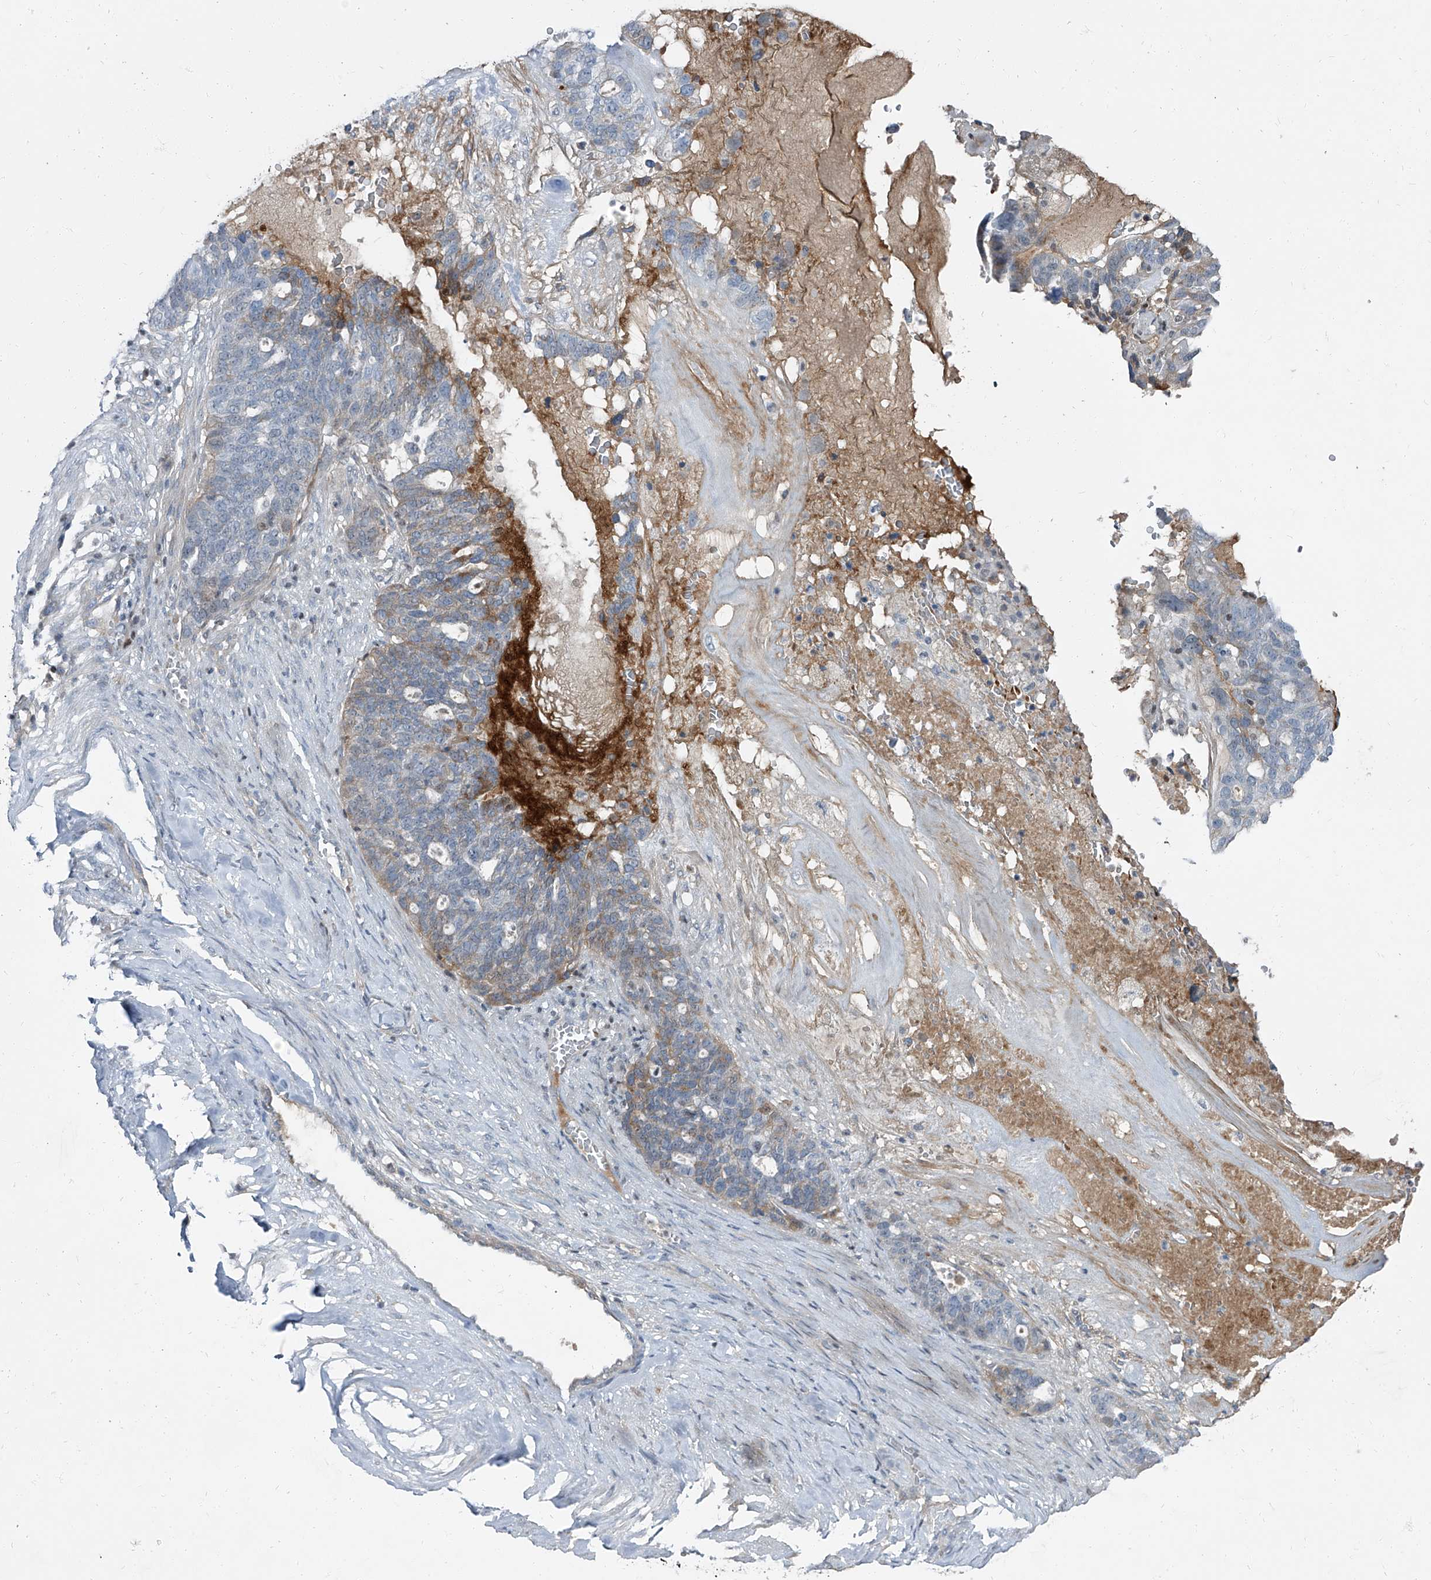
{"staining": {"intensity": "weak", "quantity": "<25%", "location": "cytoplasmic/membranous"}, "tissue": "ovarian cancer", "cell_type": "Tumor cells", "image_type": "cancer", "snomed": [{"axis": "morphology", "description": "Cystadenocarcinoma, serous, NOS"}, {"axis": "topography", "description": "Ovary"}], "caption": "Protein analysis of ovarian cancer displays no significant expression in tumor cells.", "gene": "HOXA3", "patient": {"sex": "female", "age": 59}}